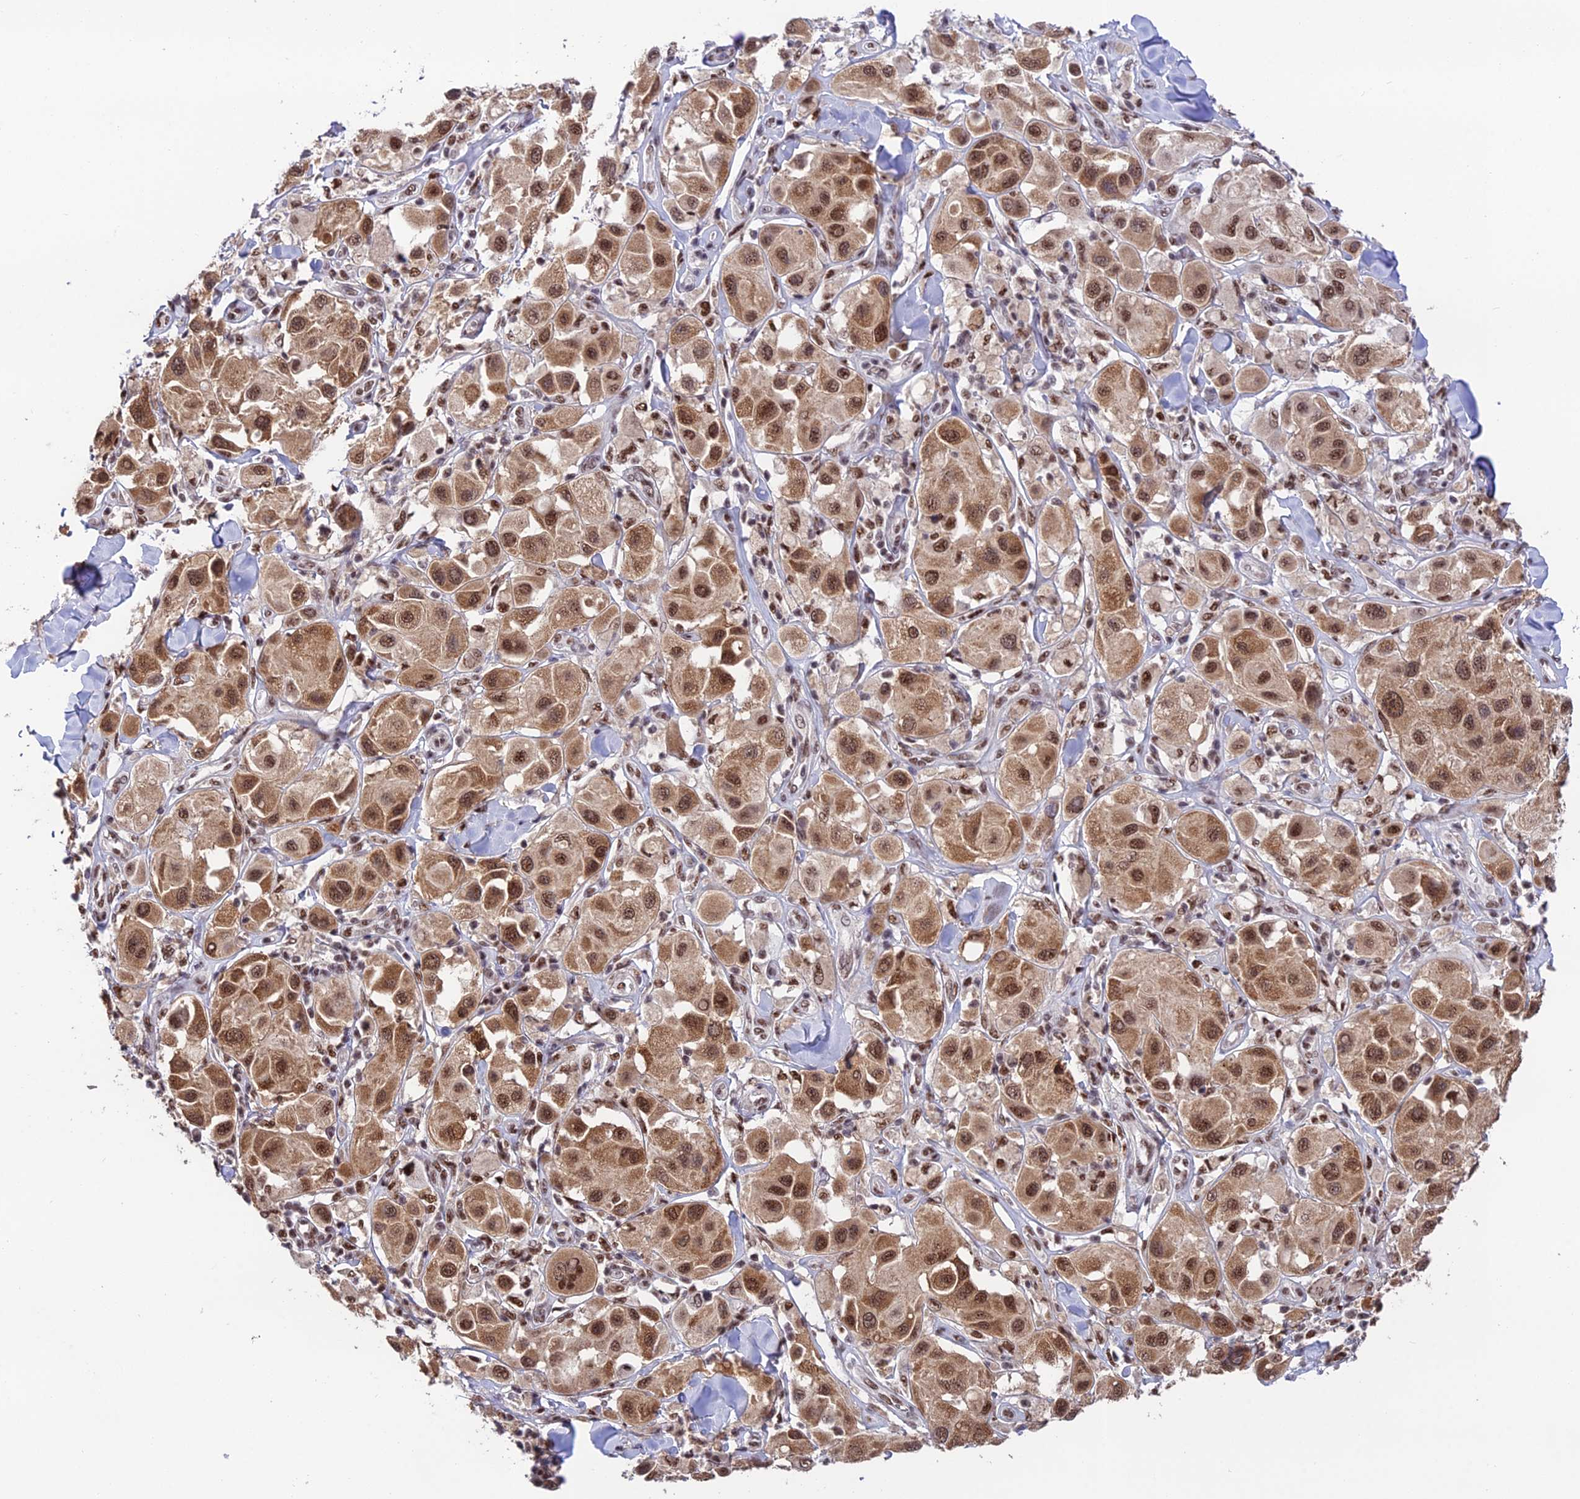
{"staining": {"intensity": "moderate", "quantity": ">75%", "location": "cytoplasmic/membranous,nuclear"}, "tissue": "melanoma", "cell_type": "Tumor cells", "image_type": "cancer", "snomed": [{"axis": "morphology", "description": "Malignant melanoma, Metastatic site"}, {"axis": "topography", "description": "Skin"}], "caption": "Melanoma stained with DAB immunohistochemistry shows medium levels of moderate cytoplasmic/membranous and nuclear staining in about >75% of tumor cells.", "gene": "THOC7", "patient": {"sex": "male", "age": 41}}